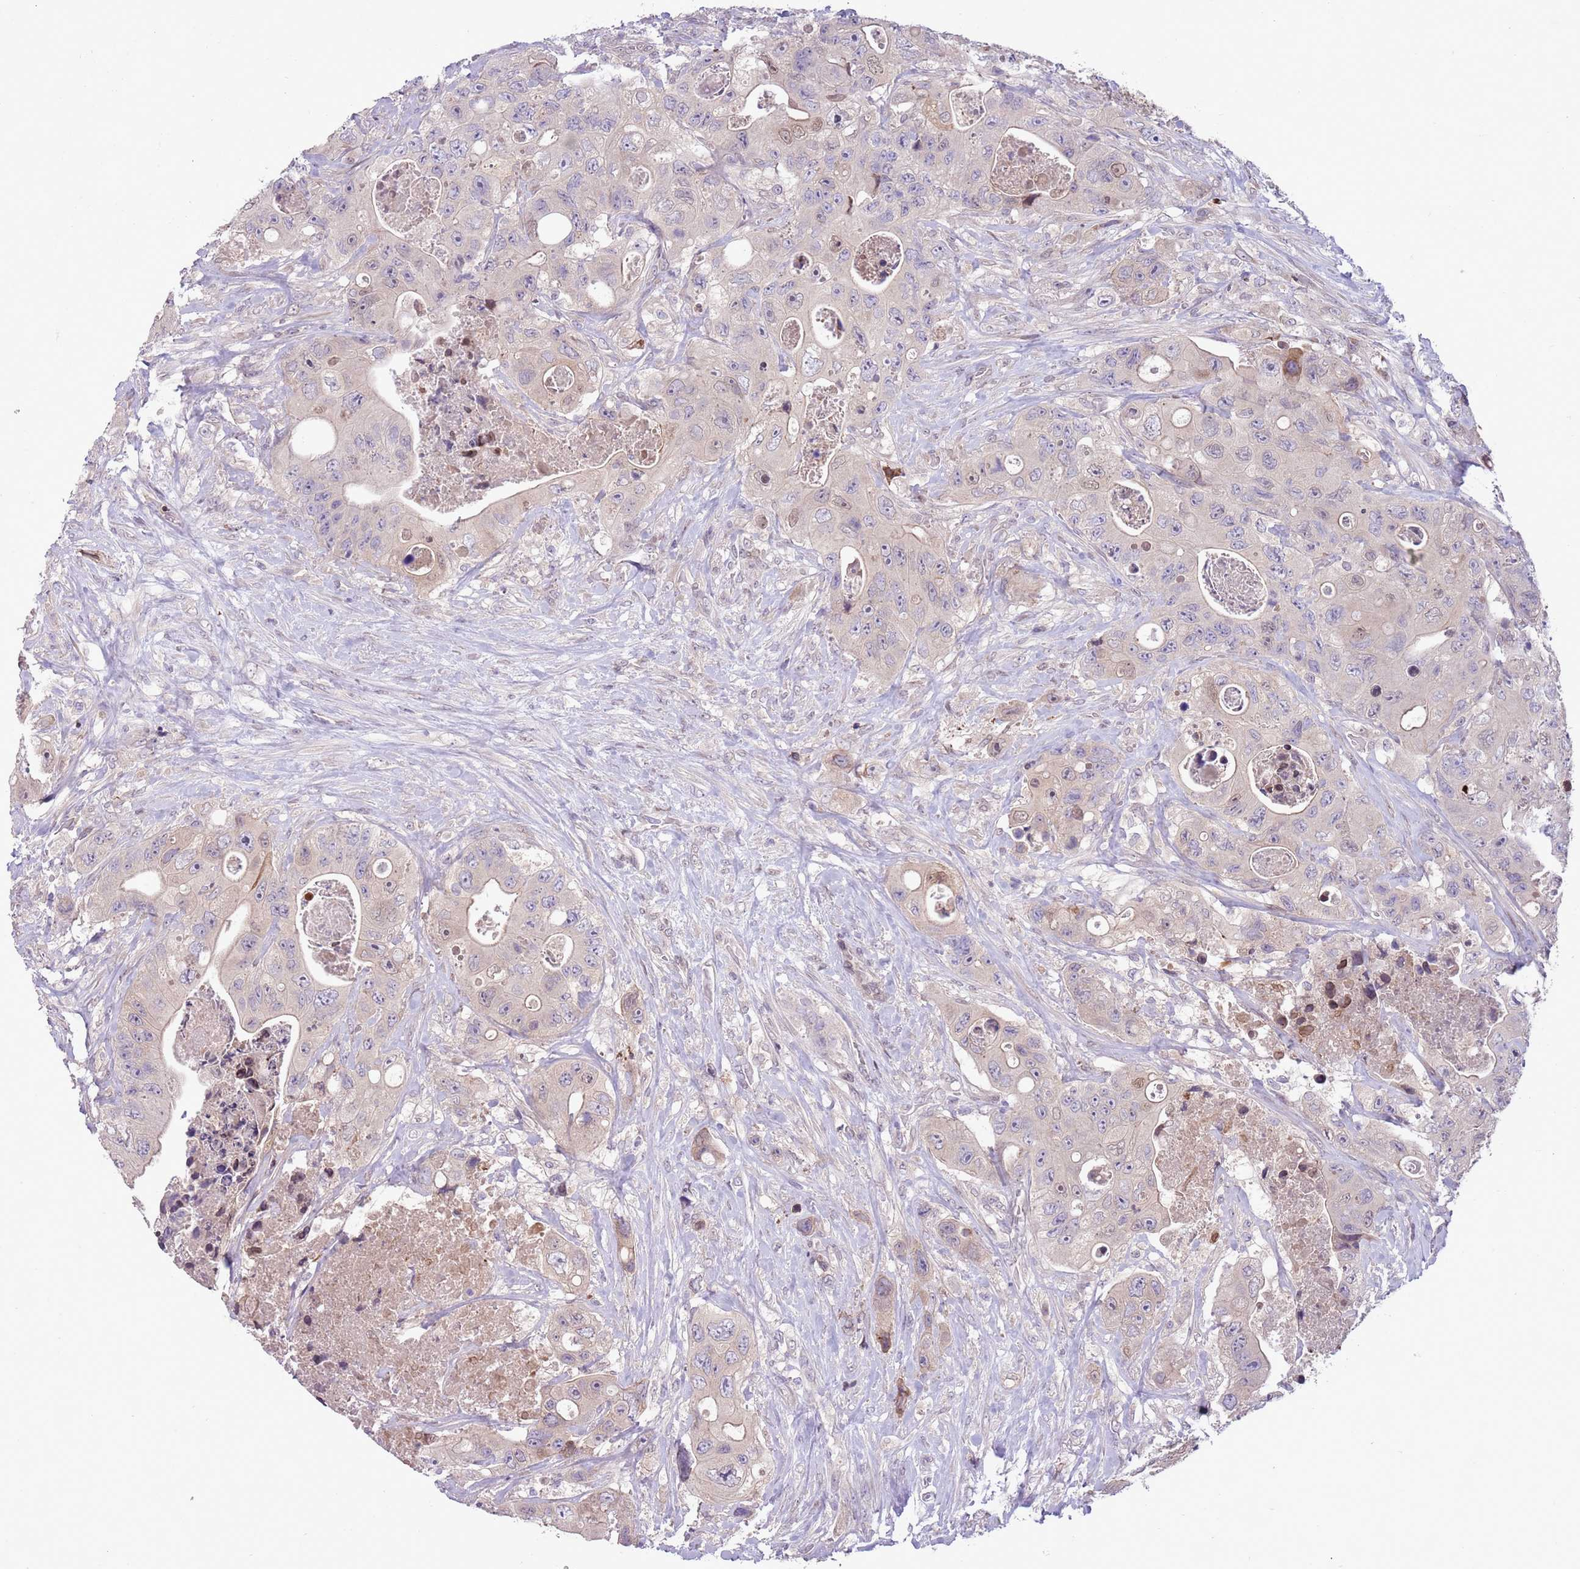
{"staining": {"intensity": "negative", "quantity": "none", "location": "none"}, "tissue": "colorectal cancer", "cell_type": "Tumor cells", "image_type": "cancer", "snomed": [{"axis": "morphology", "description": "Adenocarcinoma, NOS"}, {"axis": "topography", "description": "Colon"}], "caption": "Protein analysis of colorectal cancer (adenocarcinoma) shows no significant positivity in tumor cells. The staining was performed using DAB (3,3'-diaminobenzidine) to visualize the protein expression in brown, while the nuclei were stained in blue with hematoxylin (Magnification: 20x).", "gene": "CCND2", "patient": {"sex": "female", "age": 46}}